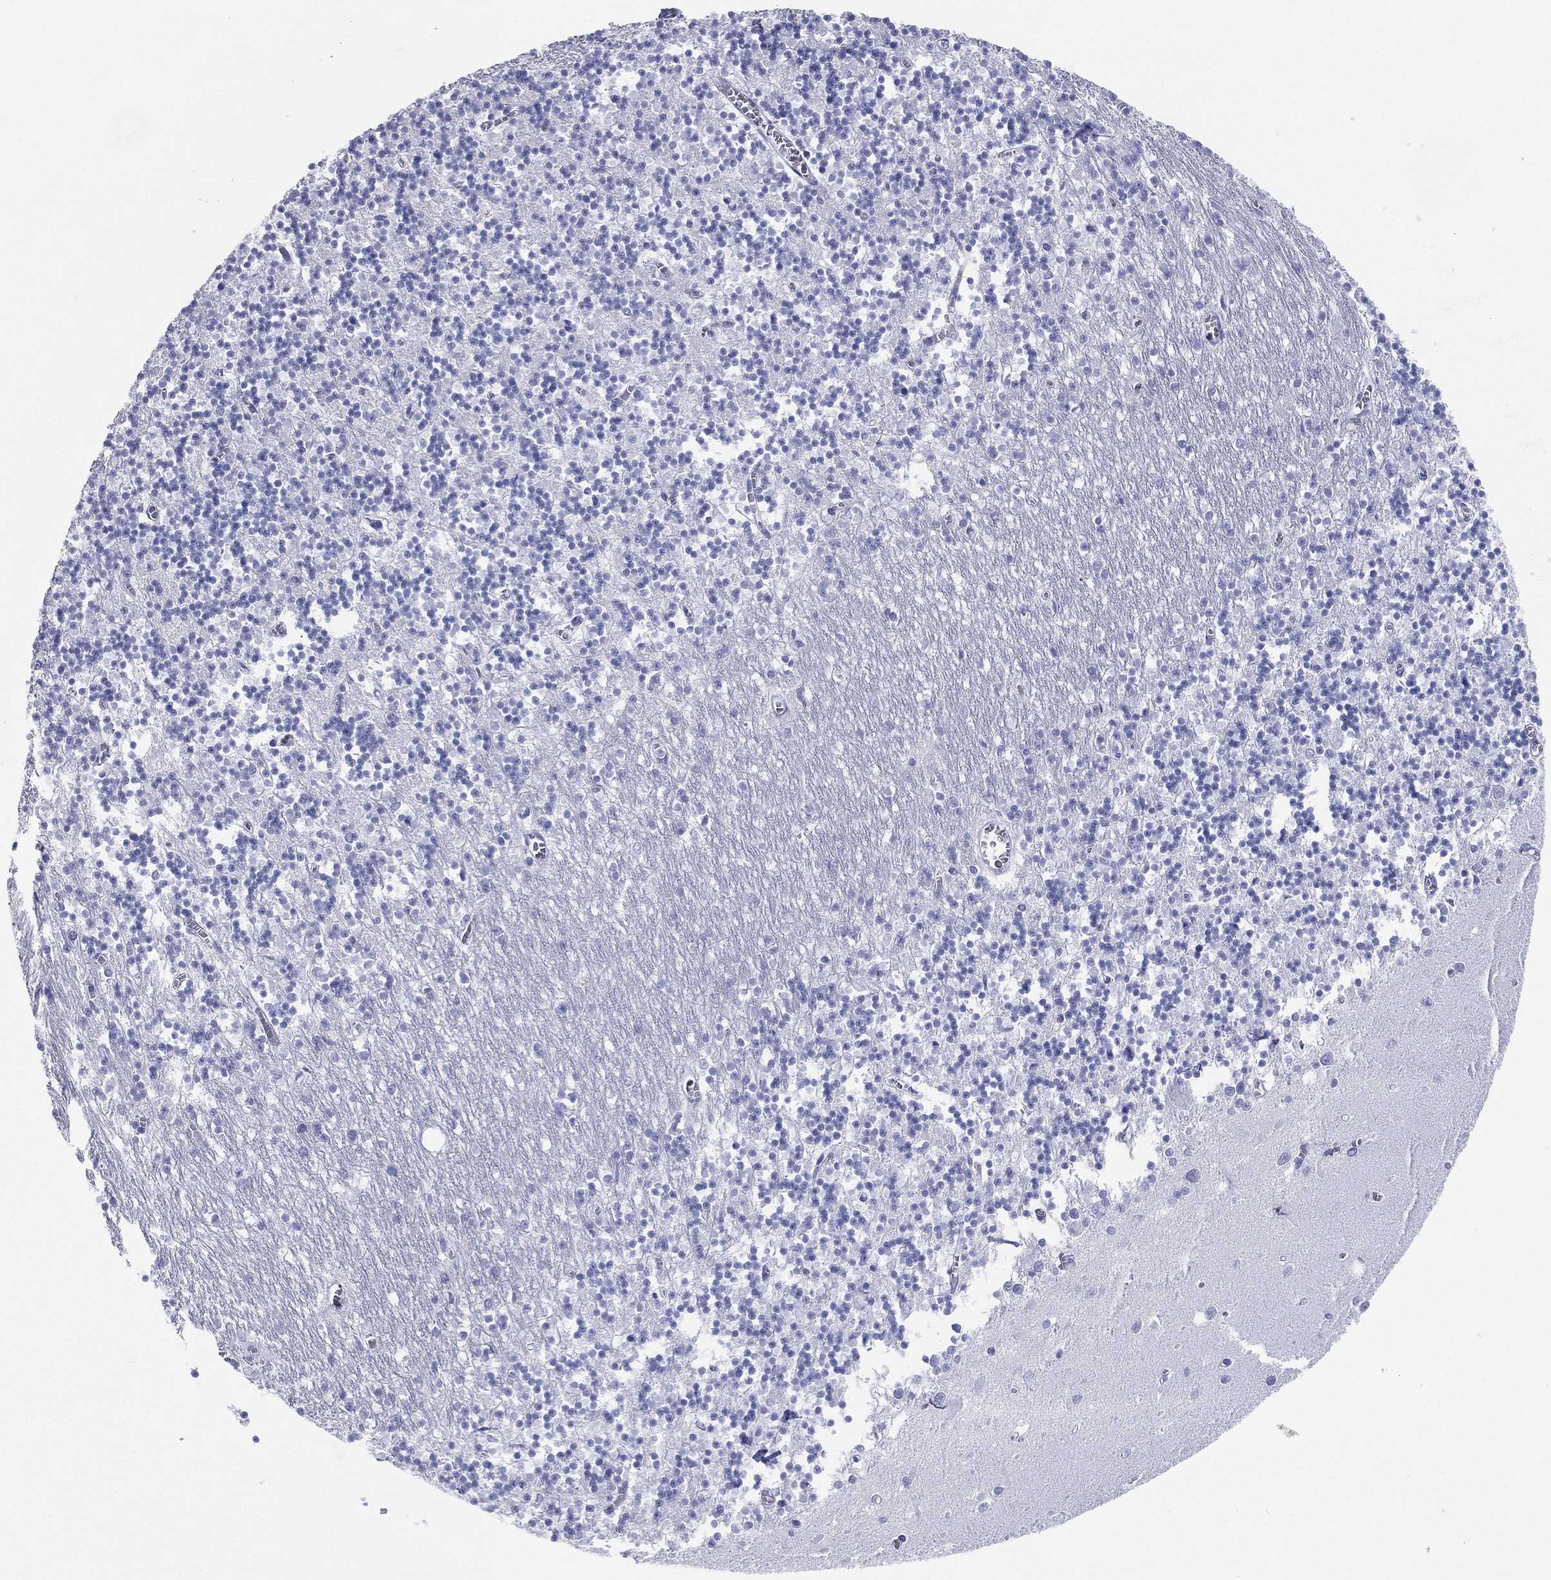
{"staining": {"intensity": "negative", "quantity": "none", "location": "none"}, "tissue": "cerebellum", "cell_type": "Cells in granular layer", "image_type": "normal", "snomed": [{"axis": "morphology", "description": "Normal tissue, NOS"}, {"axis": "topography", "description": "Cerebellum"}], "caption": "The image demonstrates no significant staining in cells in granular layer of cerebellum.", "gene": "CD79A", "patient": {"sex": "female", "age": 64}}